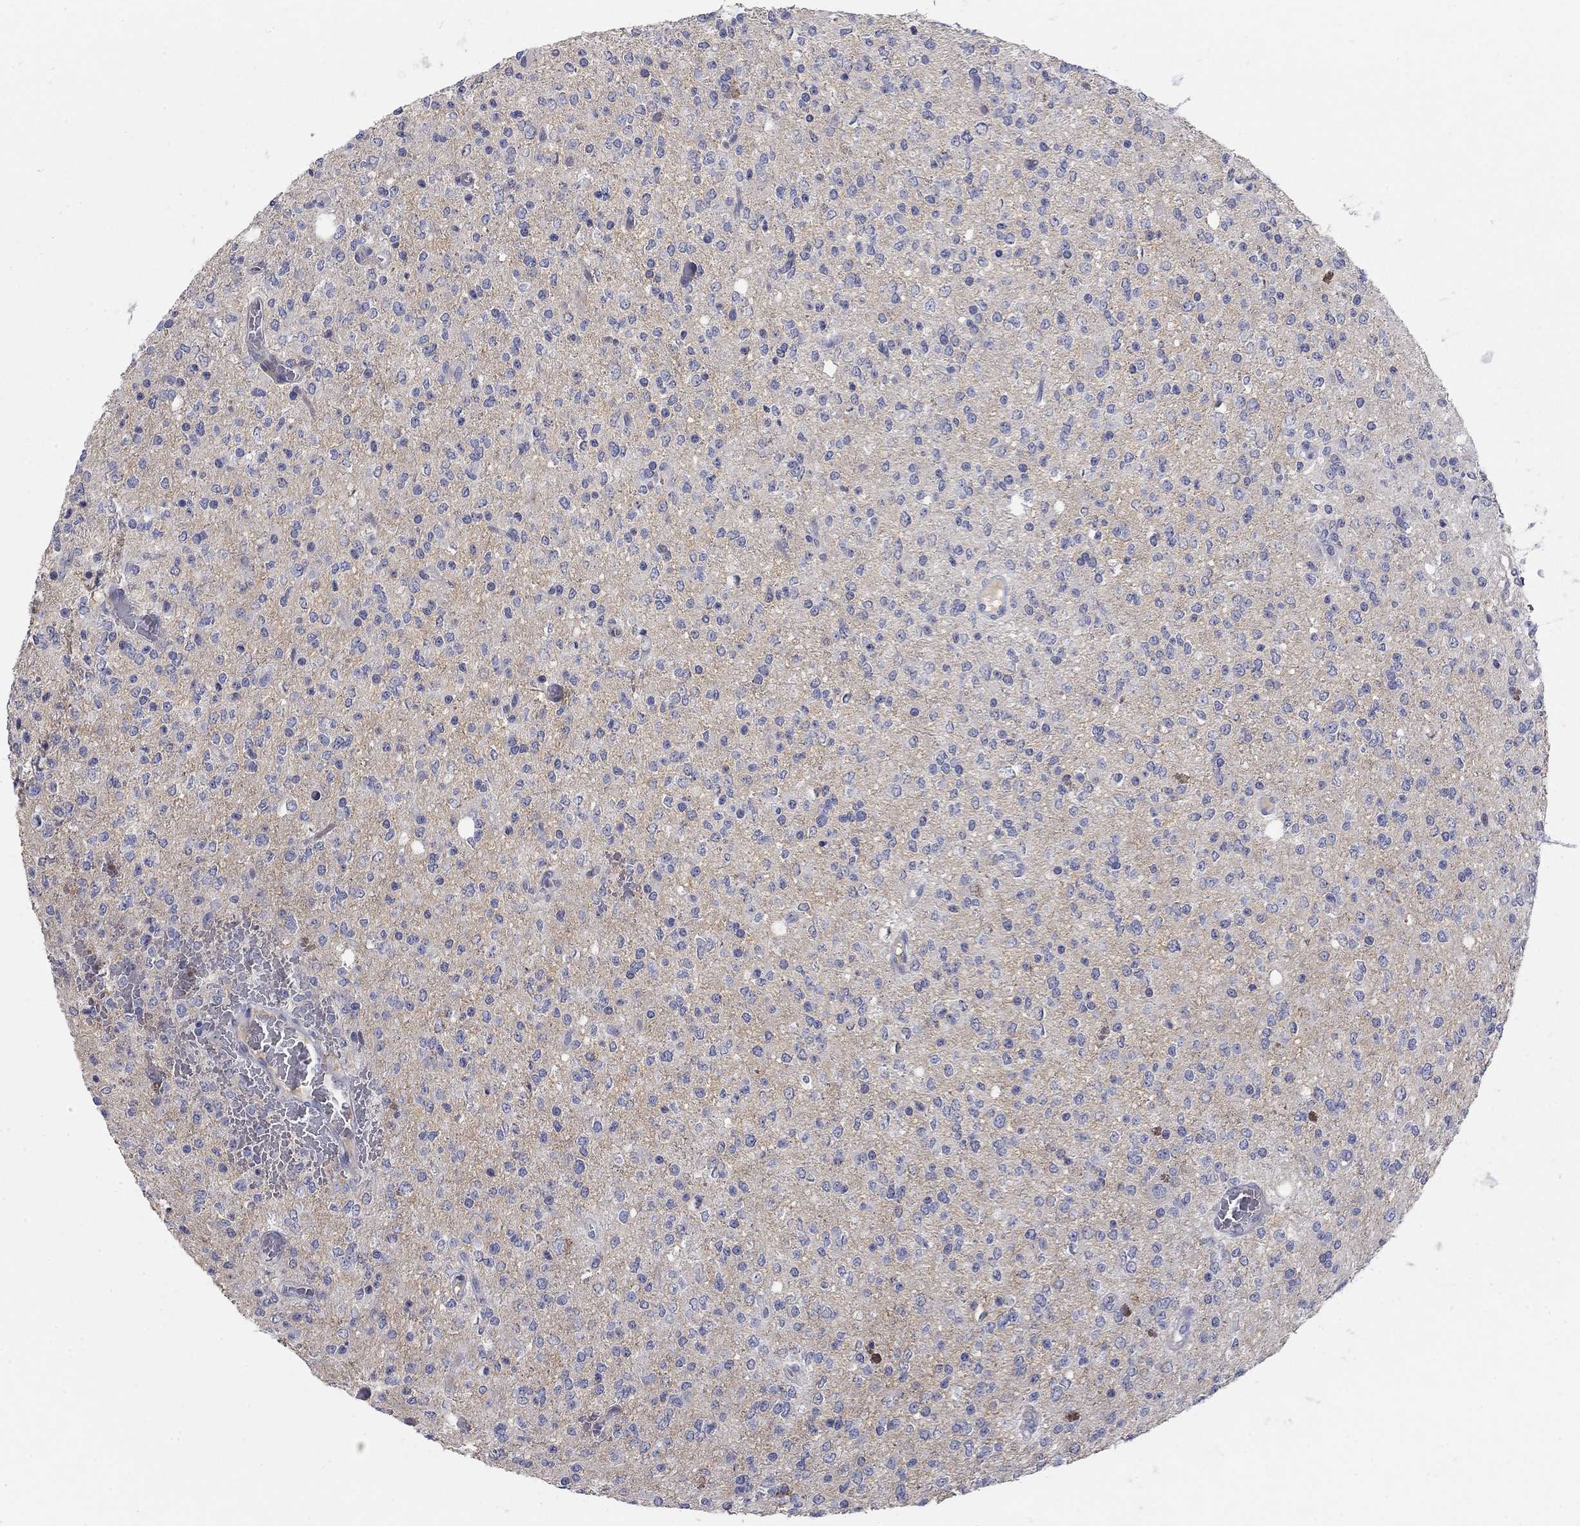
{"staining": {"intensity": "negative", "quantity": "none", "location": "none"}, "tissue": "glioma", "cell_type": "Tumor cells", "image_type": "cancer", "snomed": [{"axis": "morphology", "description": "Glioma, malignant, Low grade"}, {"axis": "topography", "description": "Brain"}], "caption": "Immunohistochemistry histopathology image of glioma stained for a protein (brown), which exhibits no expression in tumor cells.", "gene": "TMEM249", "patient": {"sex": "male", "age": 67}}